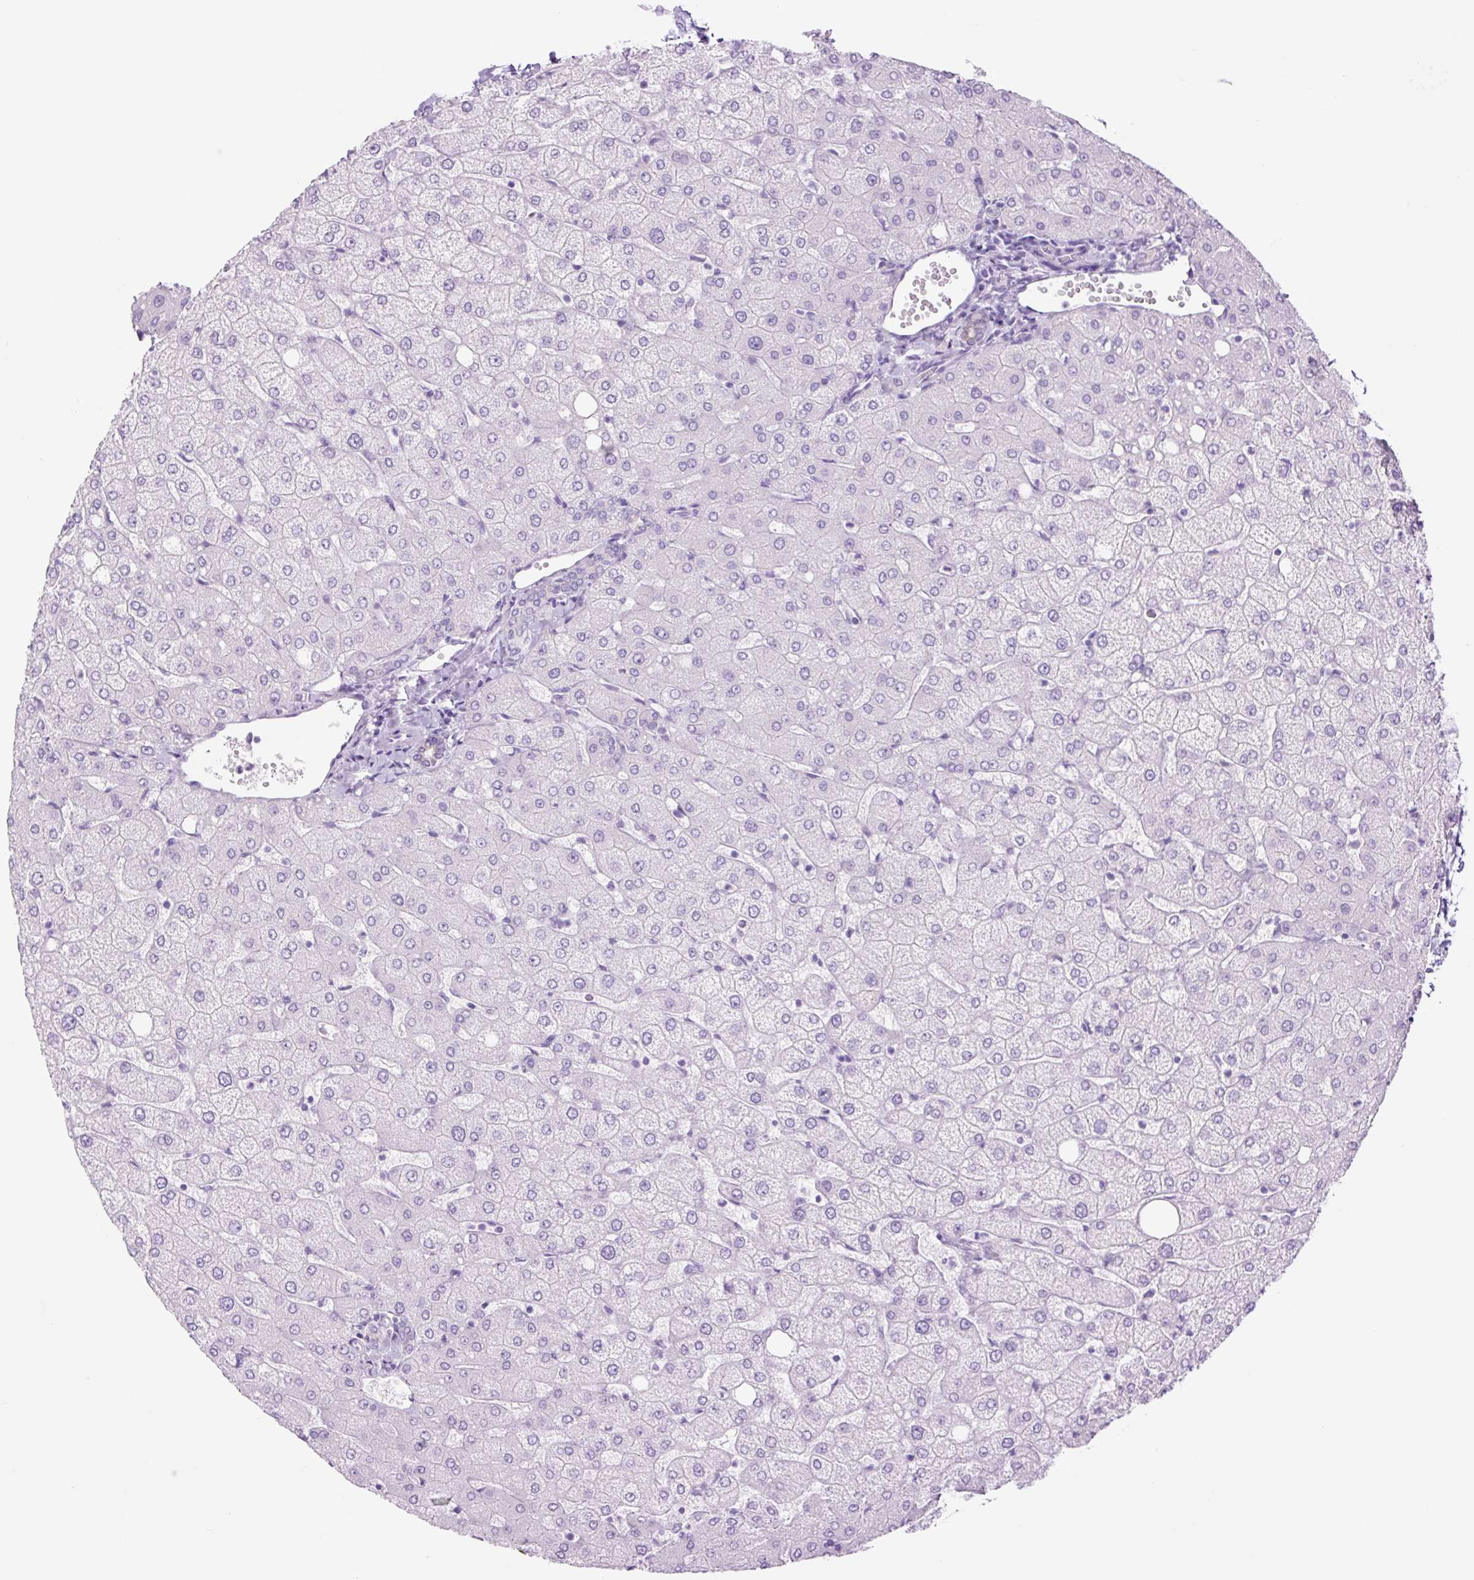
{"staining": {"intensity": "negative", "quantity": "none", "location": "none"}, "tissue": "liver", "cell_type": "Cholangiocytes", "image_type": "normal", "snomed": [{"axis": "morphology", "description": "Normal tissue, NOS"}, {"axis": "topography", "description": "Liver"}], "caption": "Immunohistochemical staining of benign human liver shows no significant staining in cholangiocytes. (DAB (3,3'-diaminobenzidine) immunohistochemistry, high magnification).", "gene": "TFF2", "patient": {"sex": "female", "age": 54}}